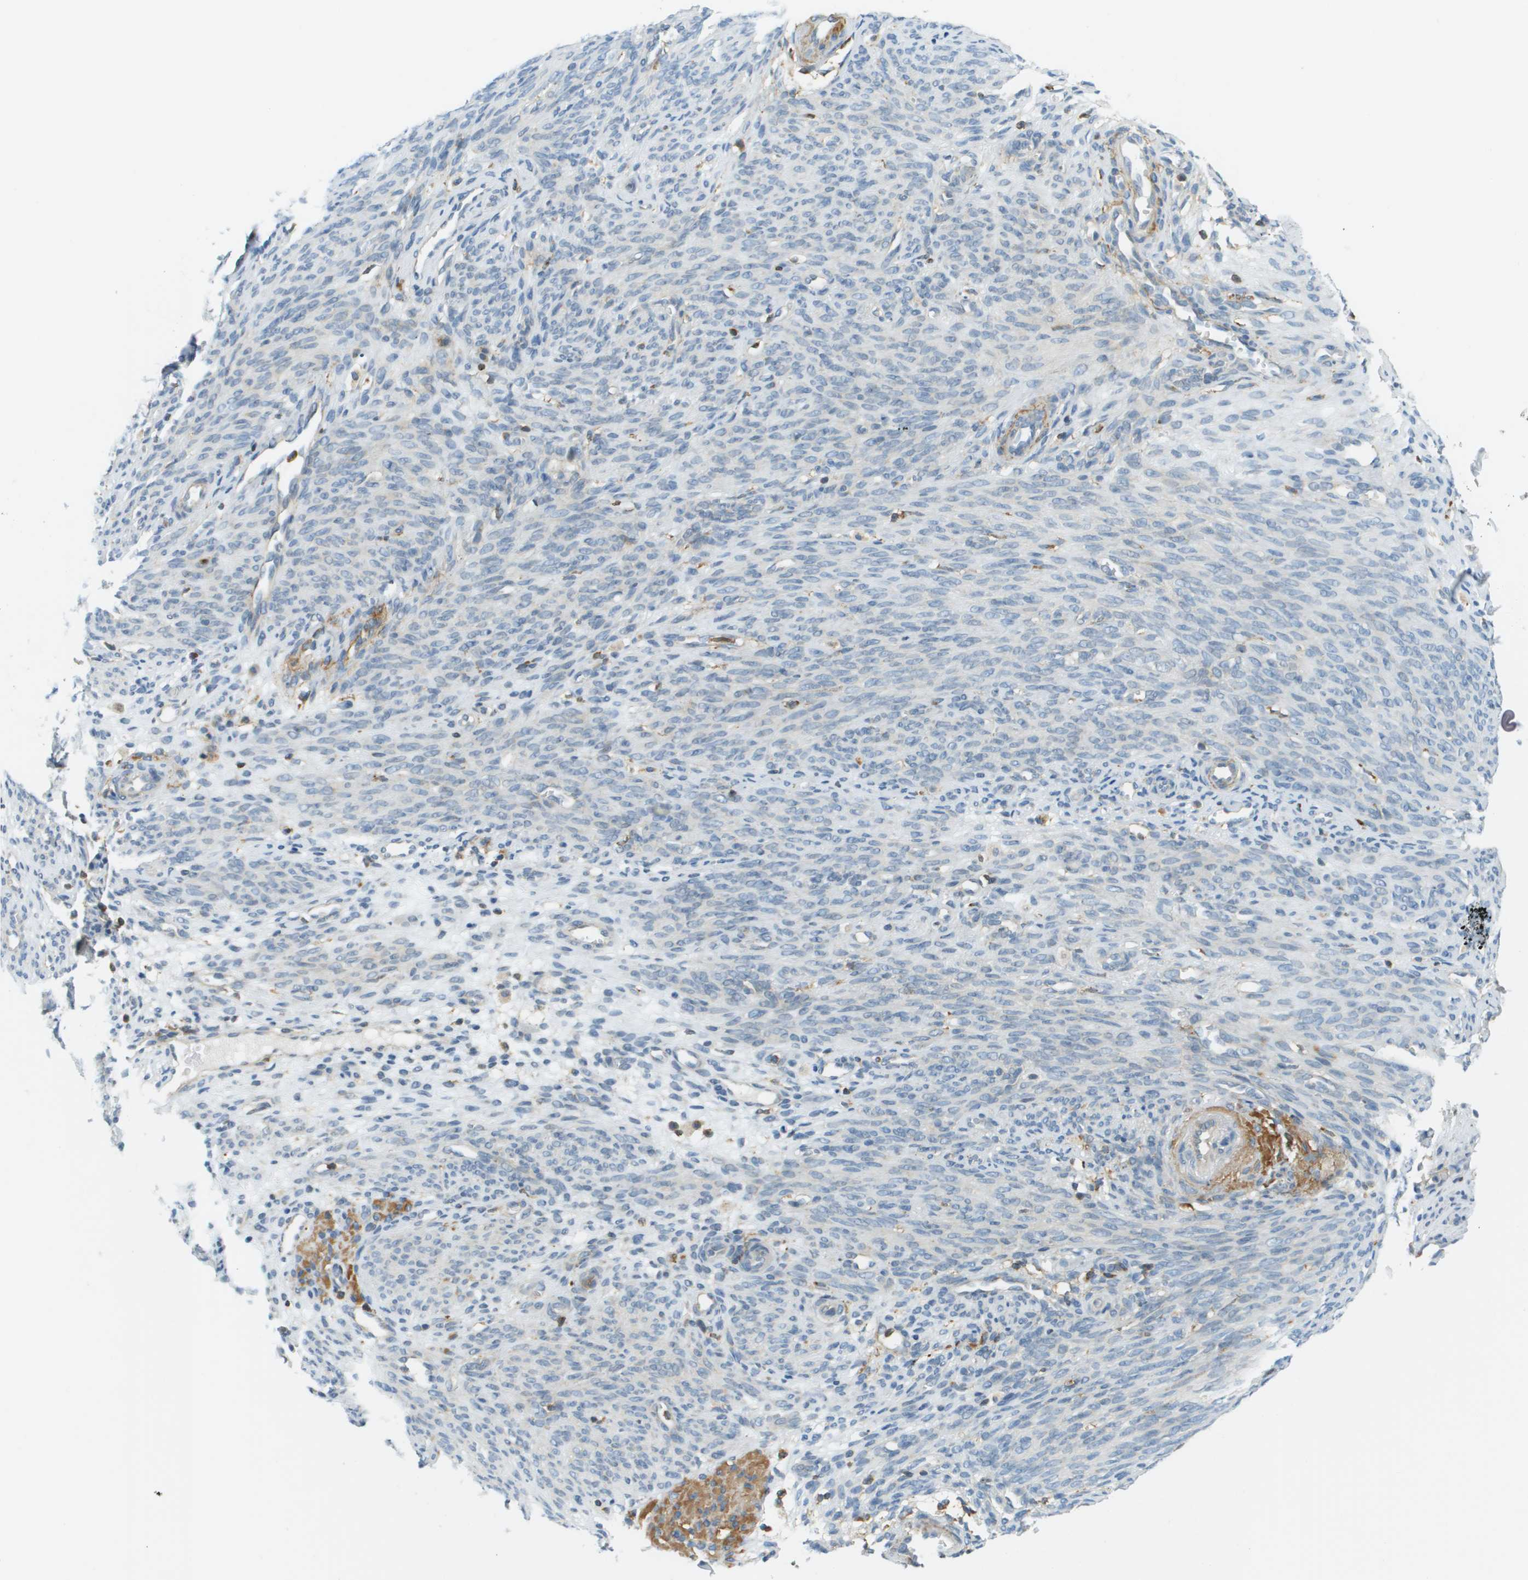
{"staining": {"intensity": "negative", "quantity": "none", "location": "none"}, "tissue": "endometrium", "cell_type": "Cells in endometrial stroma", "image_type": "normal", "snomed": [{"axis": "morphology", "description": "Normal tissue, NOS"}, {"axis": "morphology", "description": "Adenocarcinoma, NOS"}, {"axis": "topography", "description": "Endometrium"}, {"axis": "topography", "description": "Ovary"}], "caption": "High magnification brightfield microscopy of normal endometrium stained with DAB (brown) and counterstained with hematoxylin (blue): cells in endometrial stroma show no significant positivity. (DAB (3,3'-diaminobenzidine) immunohistochemistry visualized using brightfield microscopy, high magnification).", "gene": "PLBD2", "patient": {"sex": "female", "age": 68}}